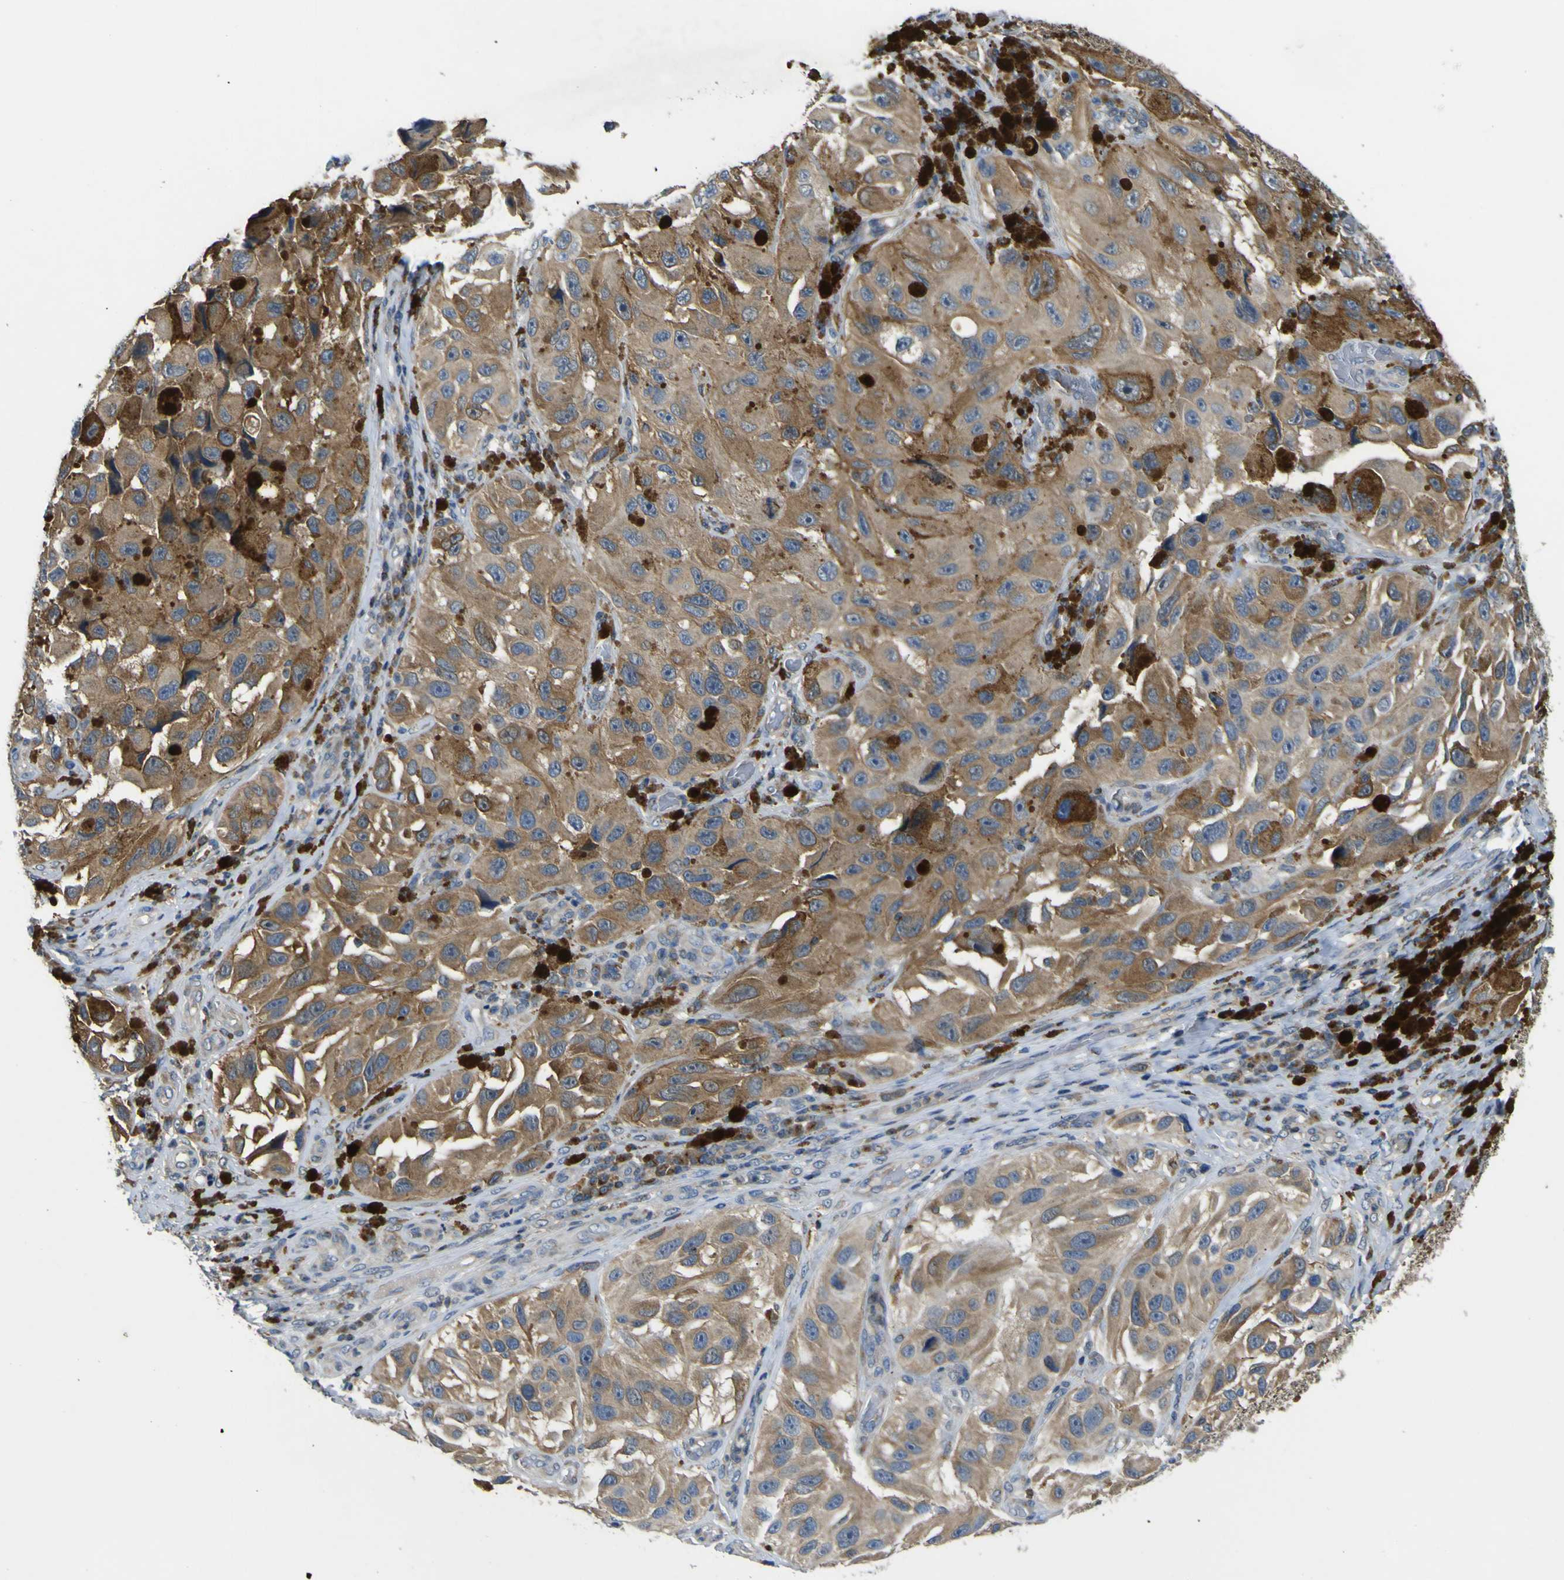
{"staining": {"intensity": "moderate", "quantity": ">75%", "location": "cytoplasmic/membranous"}, "tissue": "melanoma", "cell_type": "Tumor cells", "image_type": "cancer", "snomed": [{"axis": "morphology", "description": "Malignant melanoma, NOS"}, {"axis": "topography", "description": "Skin"}], "caption": "Immunohistochemical staining of malignant melanoma displays moderate cytoplasmic/membranous protein expression in approximately >75% of tumor cells.", "gene": "EML2", "patient": {"sex": "female", "age": 73}}